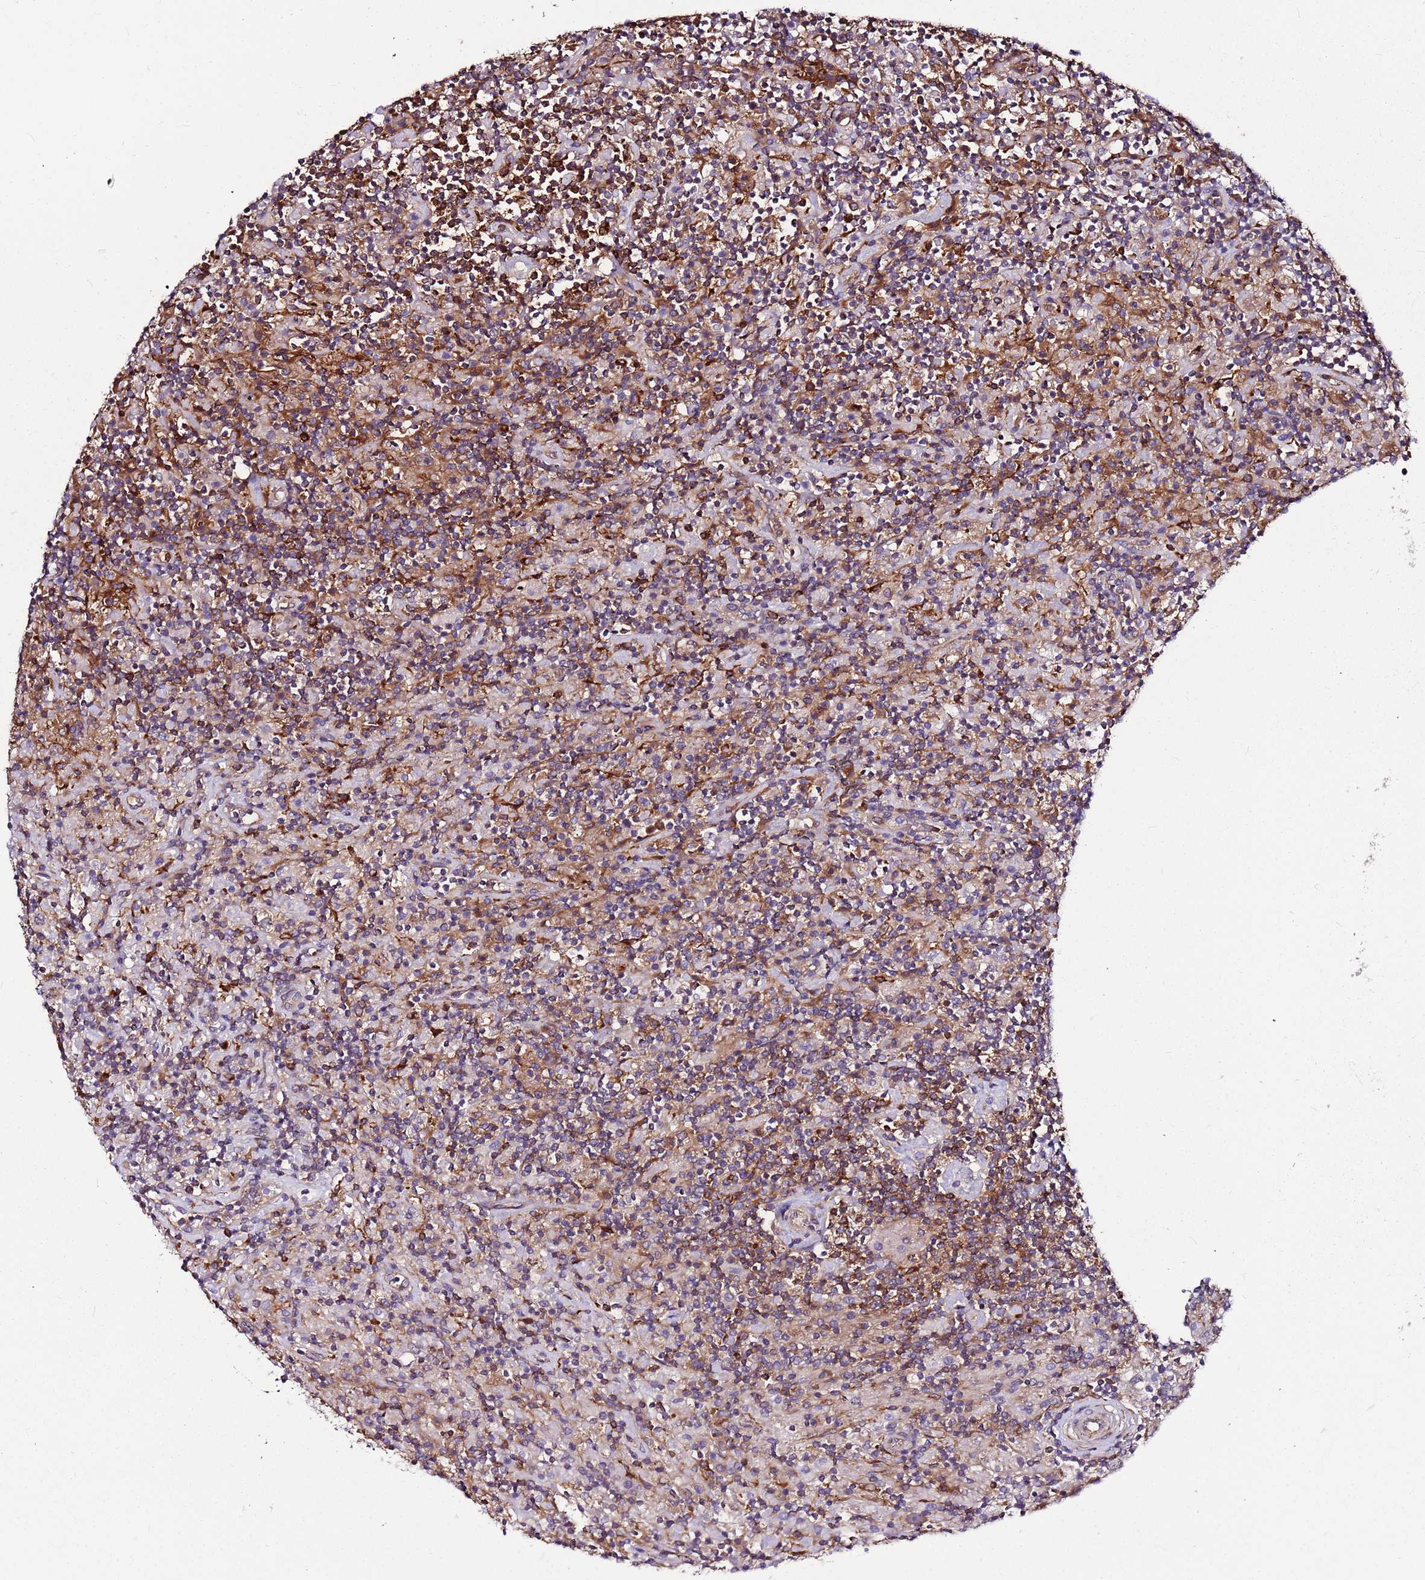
{"staining": {"intensity": "weak", "quantity": "25%-75%", "location": "cytoplasmic/membranous"}, "tissue": "lymphoma", "cell_type": "Tumor cells", "image_type": "cancer", "snomed": [{"axis": "morphology", "description": "Hodgkin's disease, NOS"}, {"axis": "topography", "description": "Lymph node"}], "caption": "Protein expression by immunohistochemistry displays weak cytoplasmic/membranous positivity in approximately 25%-75% of tumor cells in Hodgkin's disease.", "gene": "ATXN2L", "patient": {"sex": "male", "age": 70}}